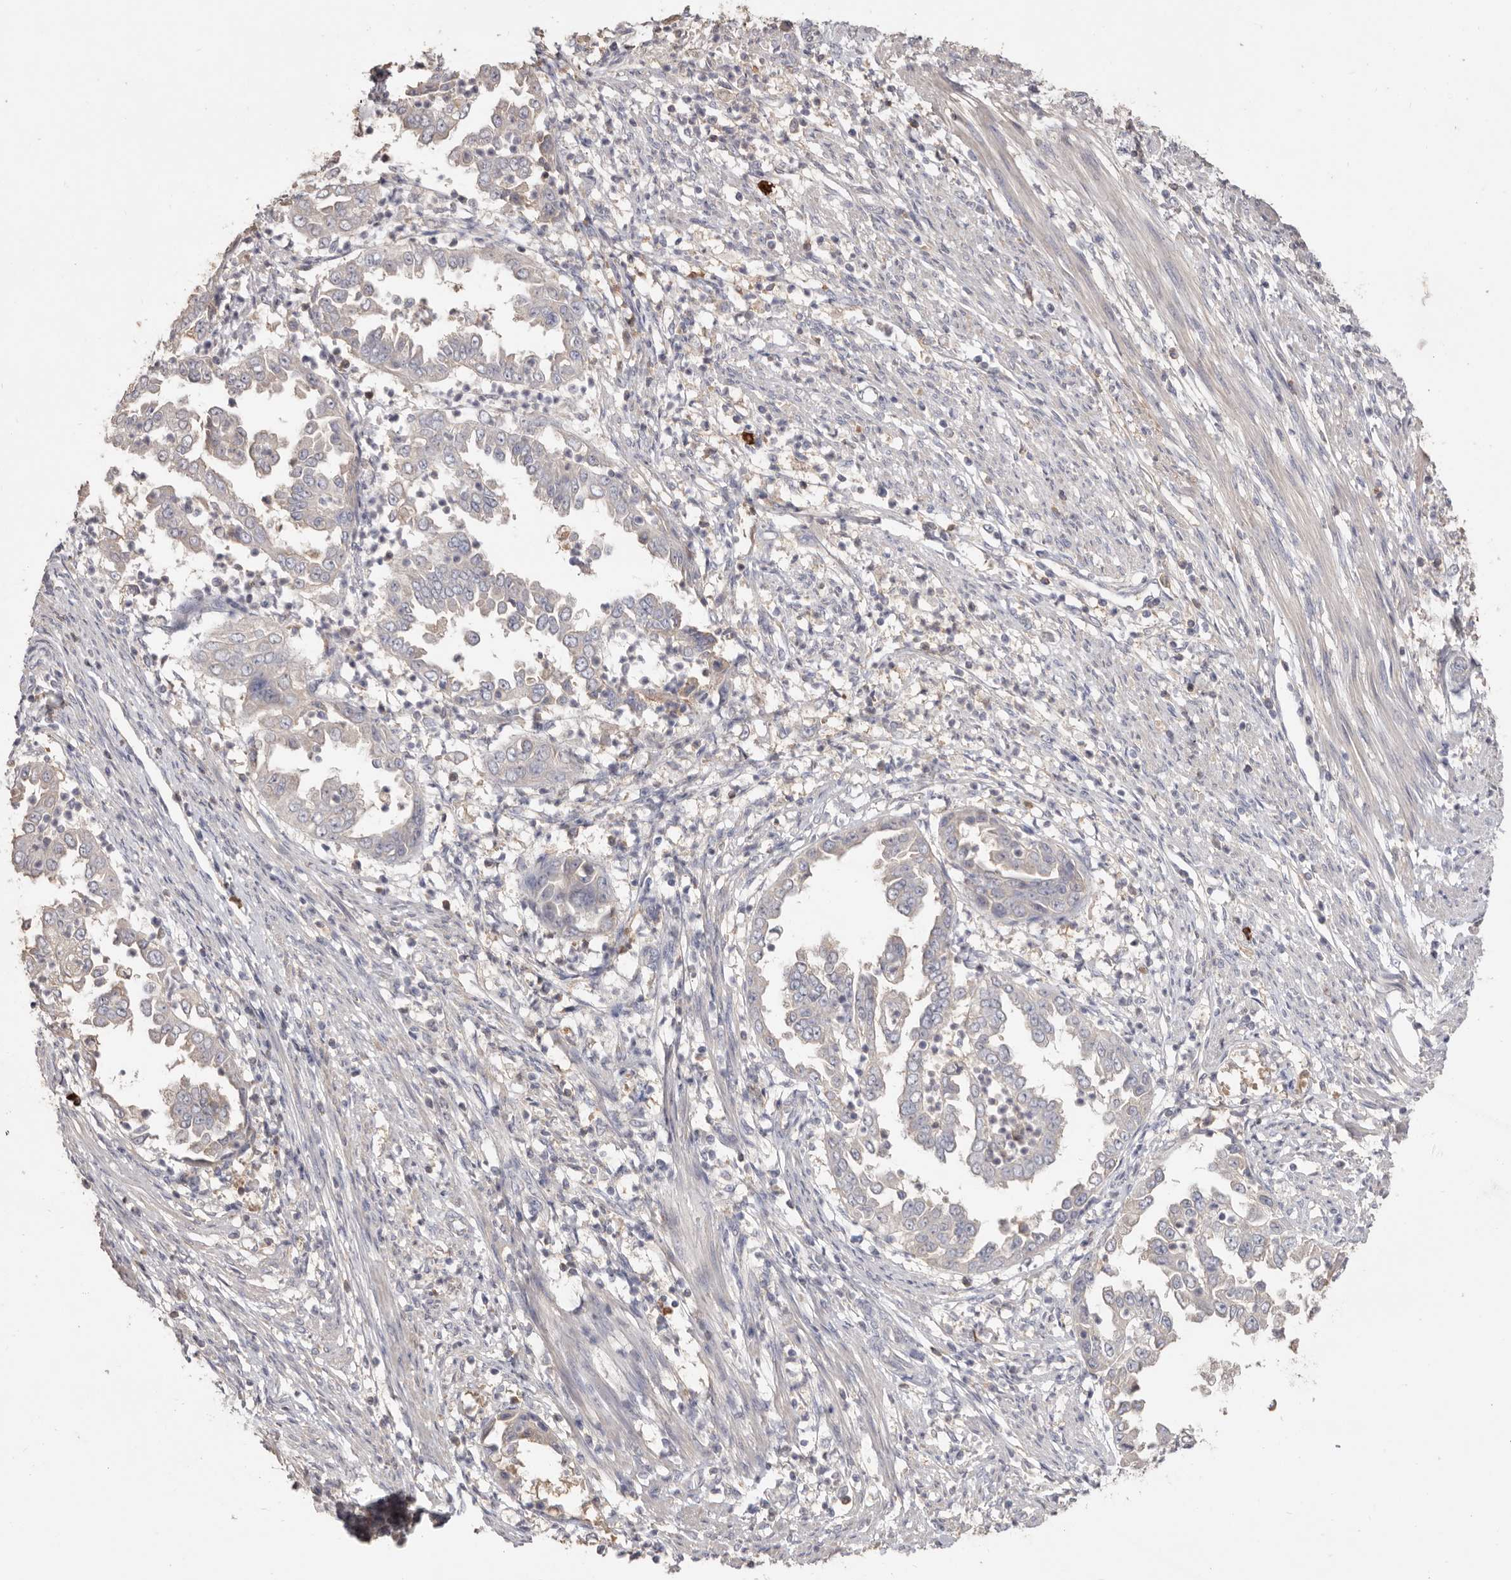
{"staining": {"intensity": "negative", "quantity": "none", "location": "none"}, "tissue": "endometrial cancer", "cell_type": "Tumor cells", "image_type": "cancer", "snomed": [{"axis": "morphology", "description": "Adenocarcinoma, NOS"}, {"axis": "topography", "description": "Endometrium"}], "caption": "This is an immunohistochemistry micrograph of human endometrial cancer. There is no expression in tumor cells.", "gene": "HCAR2", "patient": {"sex": "female", "age": 85}}